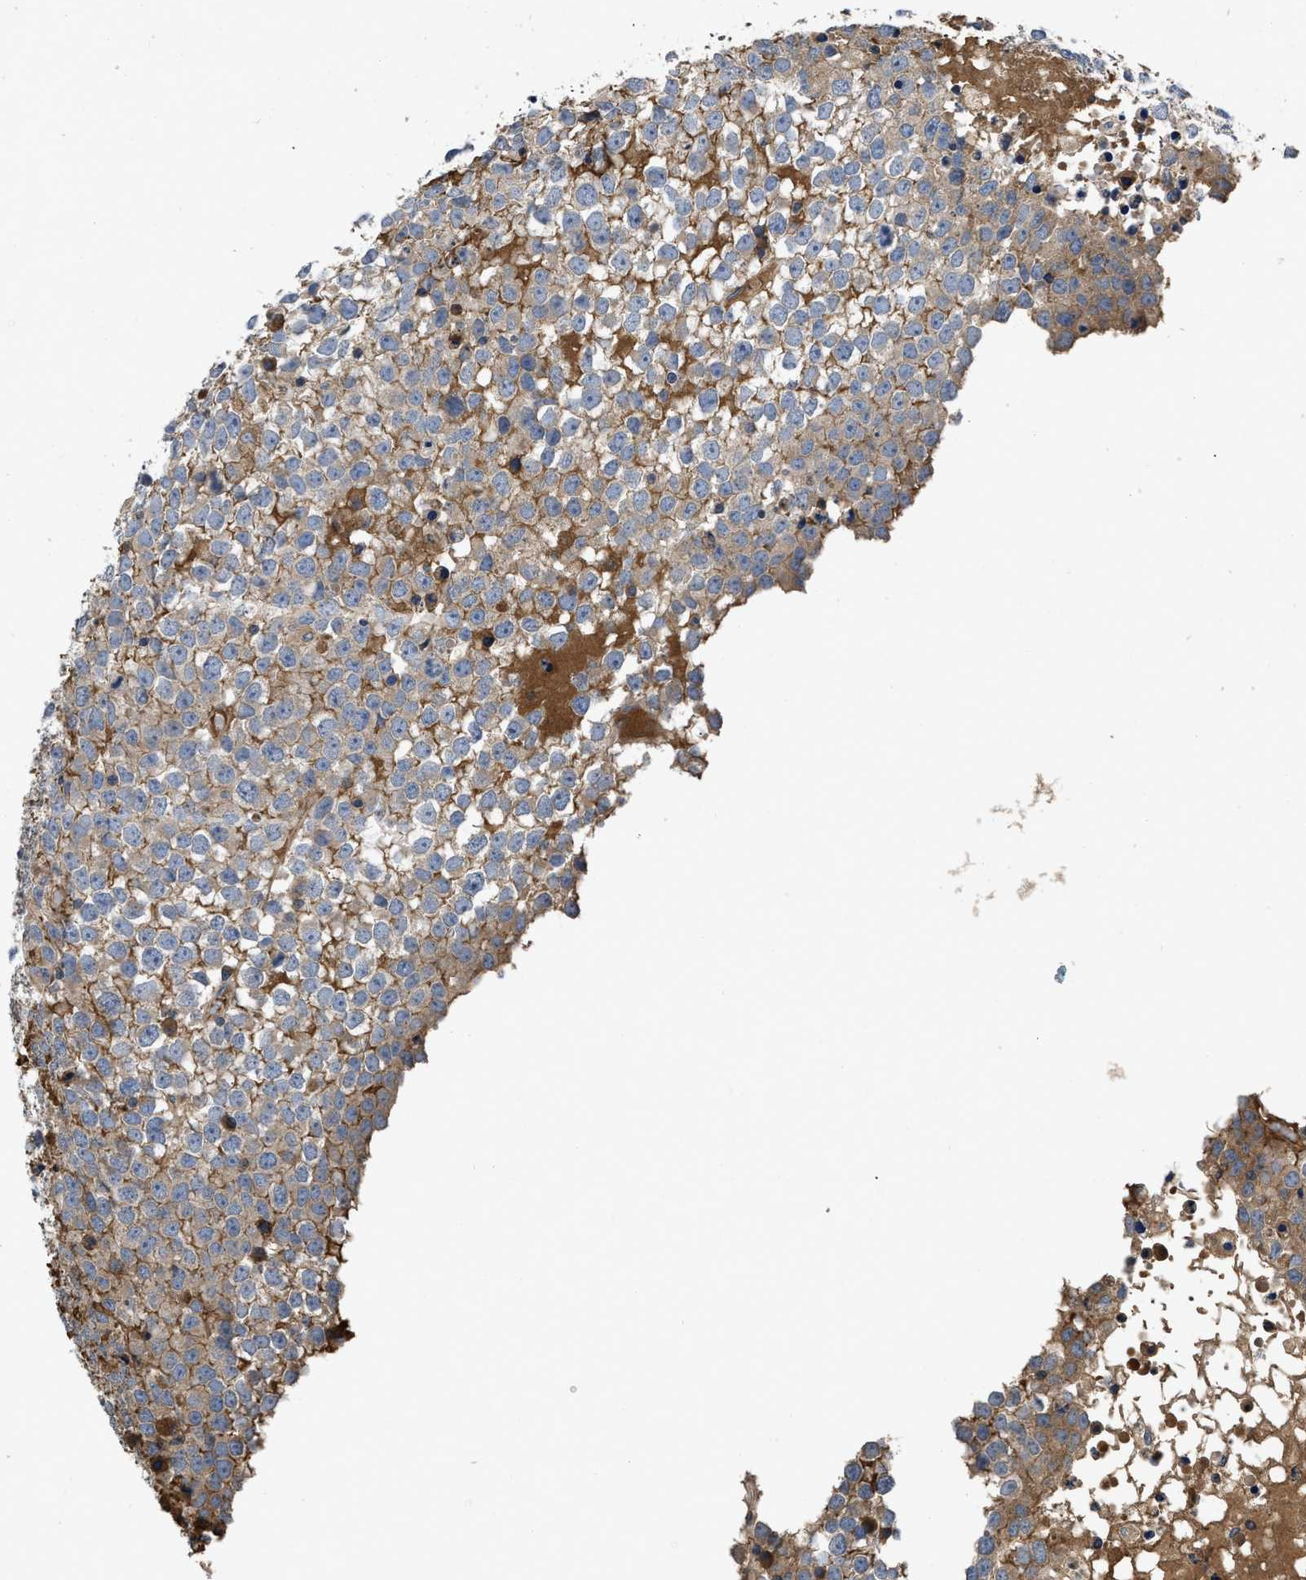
{"staining": {"intensity": "moderate", "quantity": ">75%", "location": "cytoplasmic/membranous"}, "tissue": "testis cancer", "cell_type": "Tumor cells", "image_type": "cancer", "snomed": [{"axis": "morphology", "description": "Seminoma, NOS"}, {"axis": "topography", "description": "Testis"}], "caption": "Immunohistochemical staining of human seminoma (testis) displays medium levels of moderate cytoplasmic/membranous positivity in approximately >75% of tumor cells. Nuclei are stained in blue.", "gene": "VPS4A", "patient": {"sex": "male", "age": 65}}